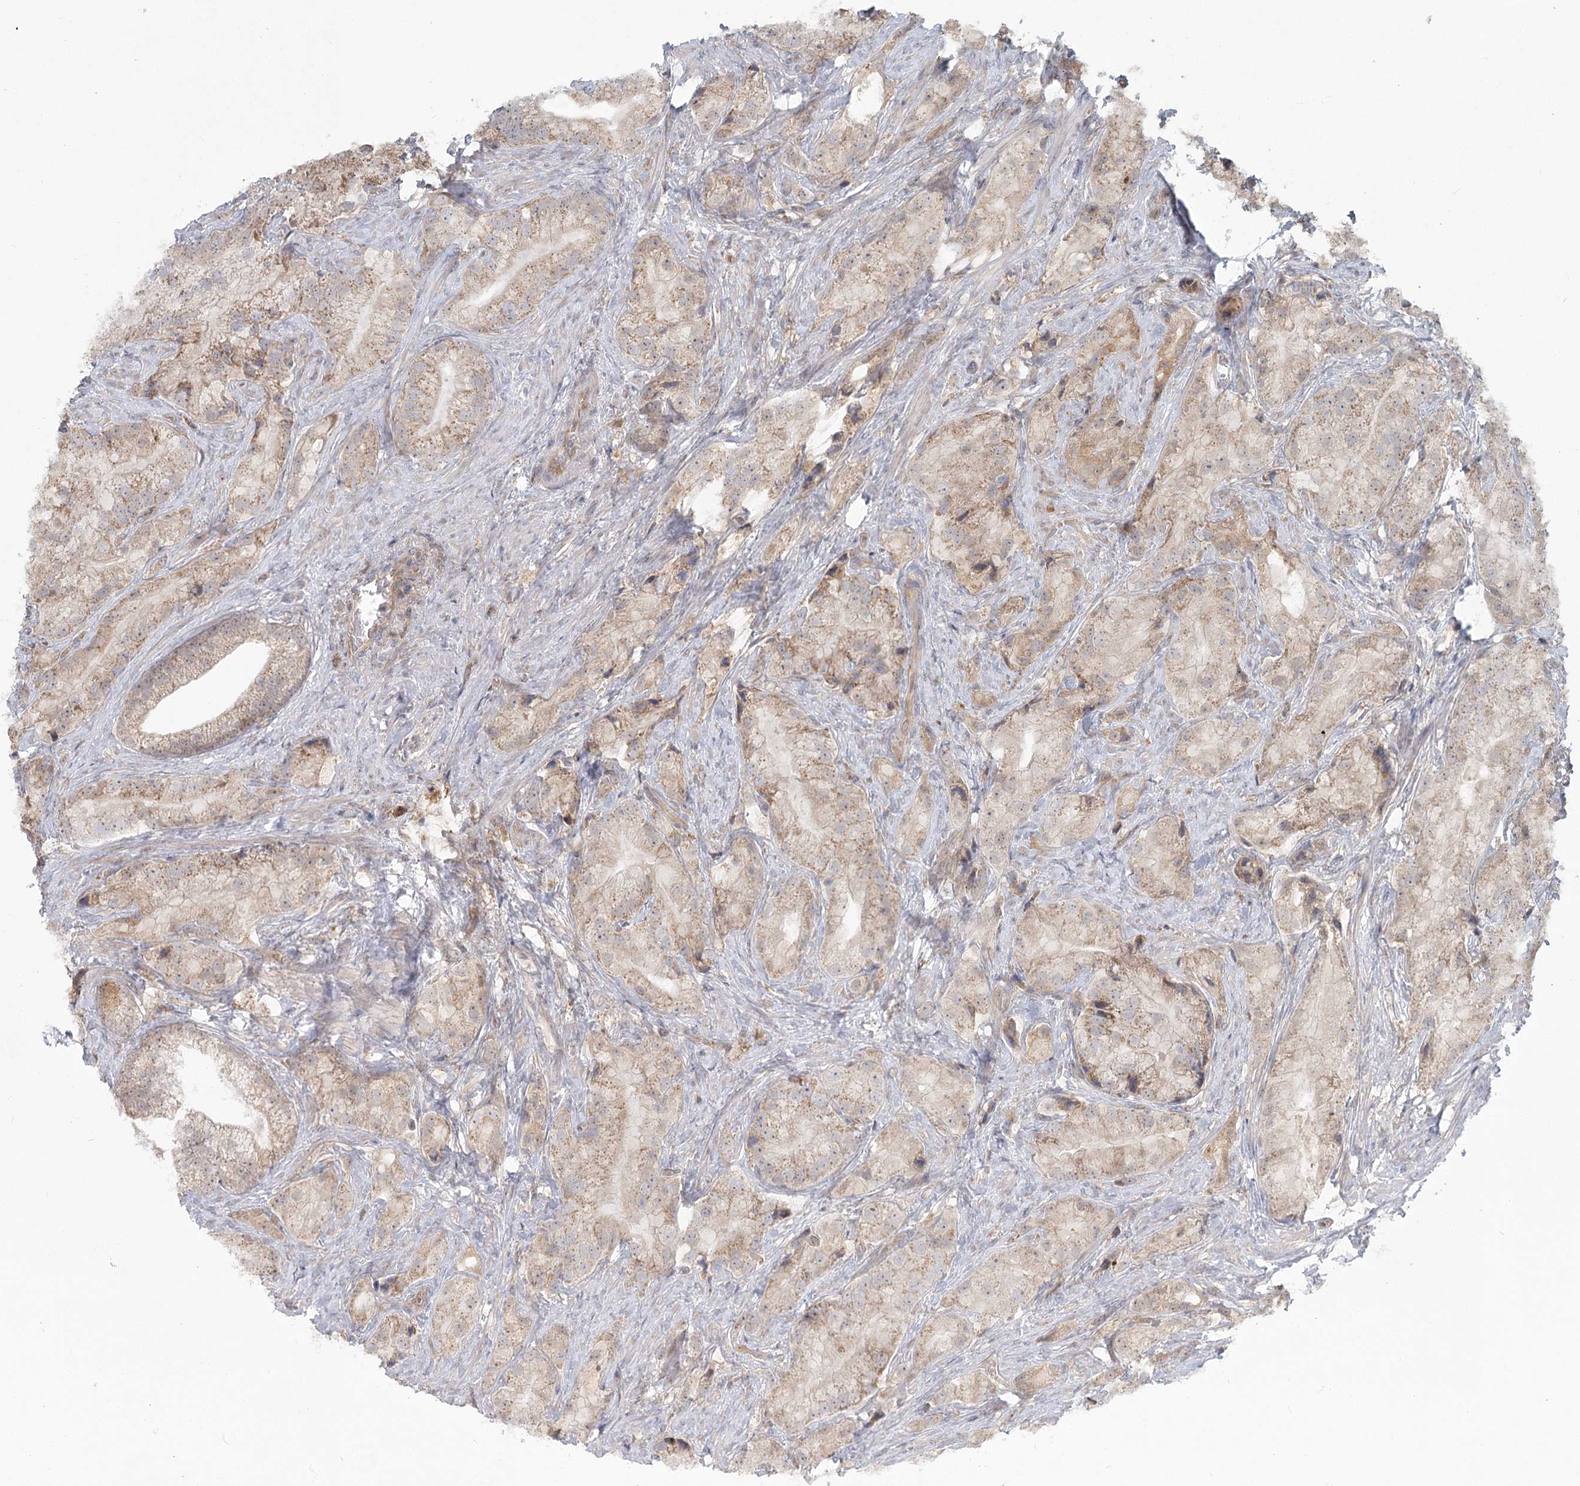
{"staining": {"intensity": "moderate", "quantity": "25%-75%", "location": "cytoplasmic/membranous,nuclear"}, "tissue": "prostate cancer", "cell_type": "Tumor cells", "image_type": "cancer", "snomed": [{"axis": "morphology", "description": "Adenocarcinoma, Low grade"}, {"axis": "topography", "description": "Prostate"}], "caption": "Protein expression analysis of prostate cancer reveals moderate cytoplasmic/membranous and nuclear positivity in approximately 25%-75% of tumor cells.", "gene": "THNSL1", "patient": {"sex": "male", "age": 71}}